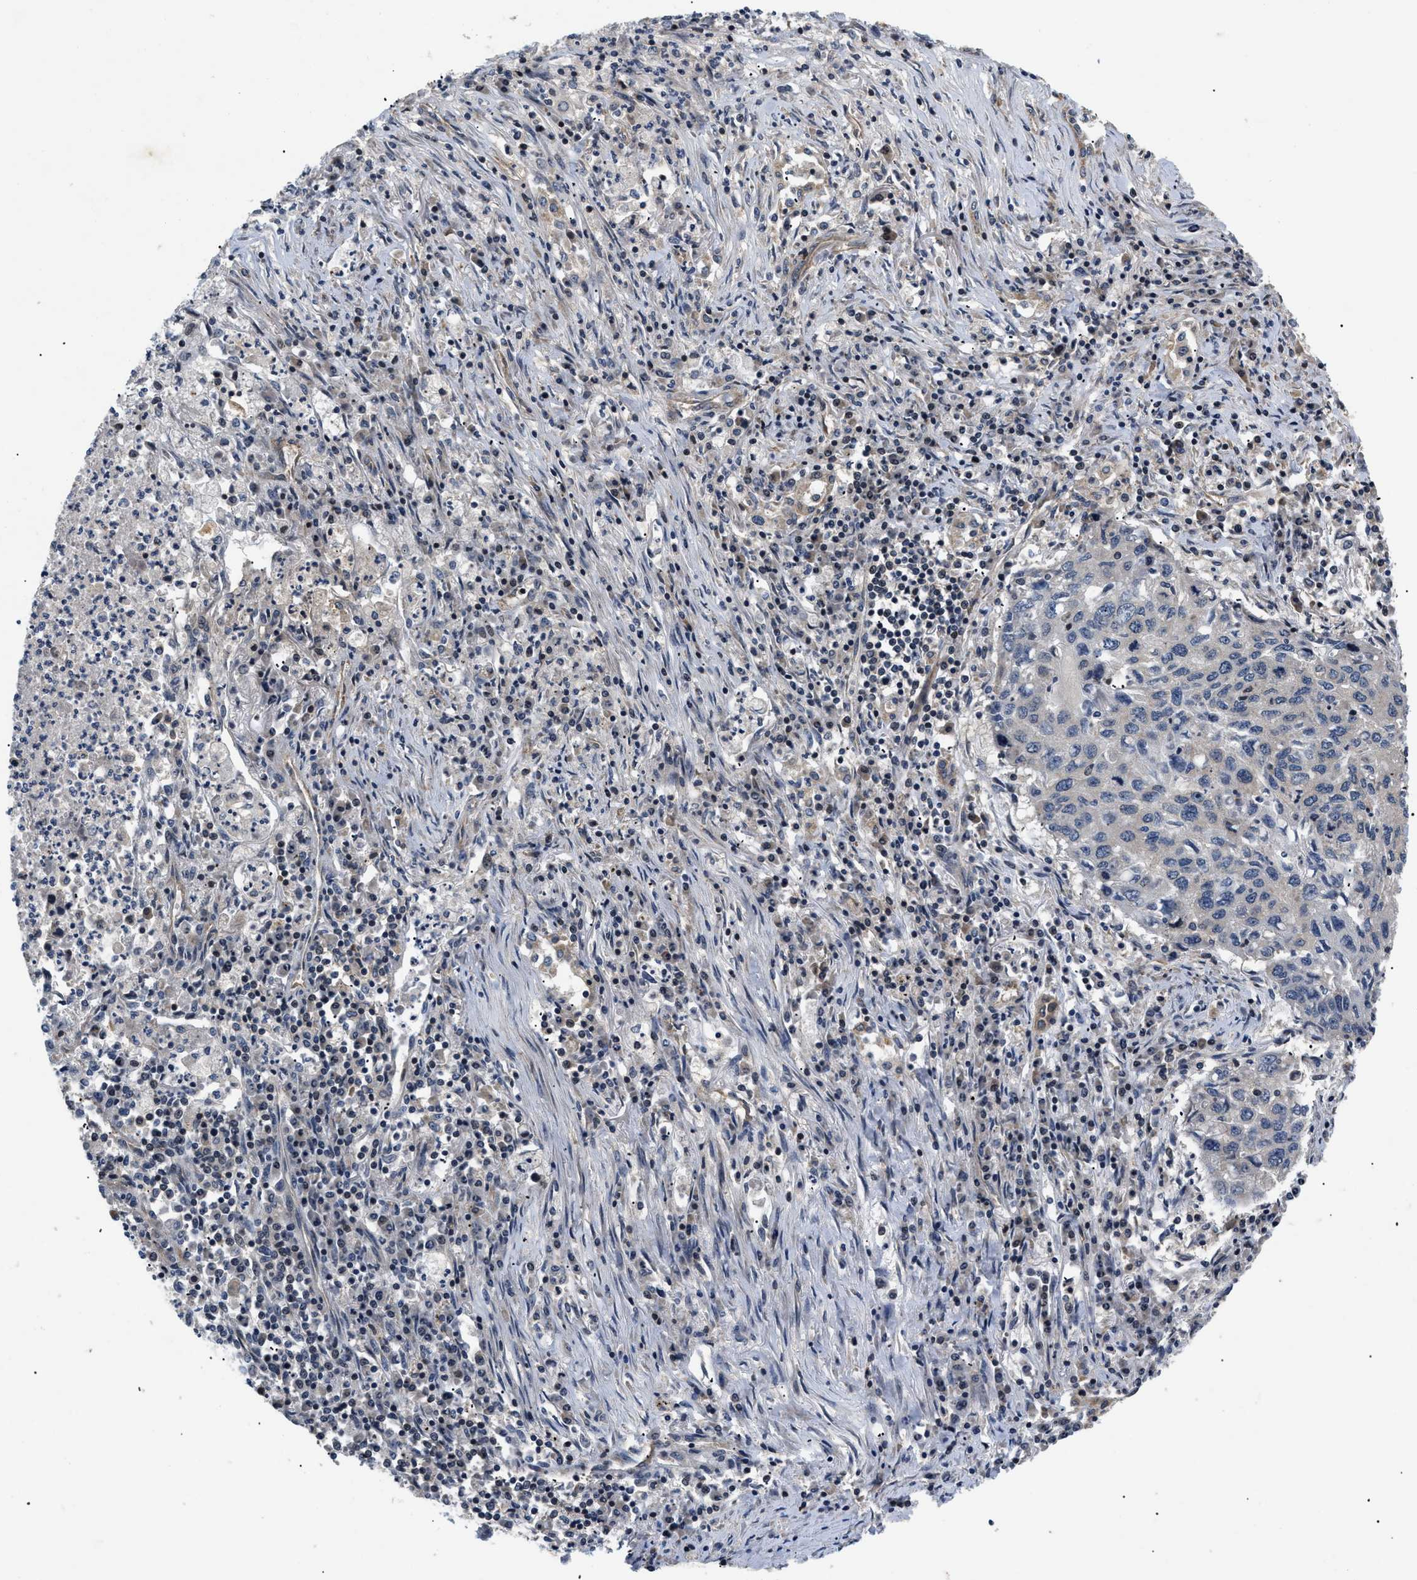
{"staining": {"intensity": "negative", "quantity": "none", "location": "none"}, "tissue": "lung cancer", "cell_type": "Tumor cells", "image_type": "cancer", "snomed": [{"axis": "morphology", "description": "Squamous cell carcinoma, NOS"}, {"axis": "topography", "description": "Lung"}], "caption": "Tumor cells are negative for brown protein staining in lung cancer.", "gene": "HMGCR", "patient": {"sex": "female", "age": 63}}